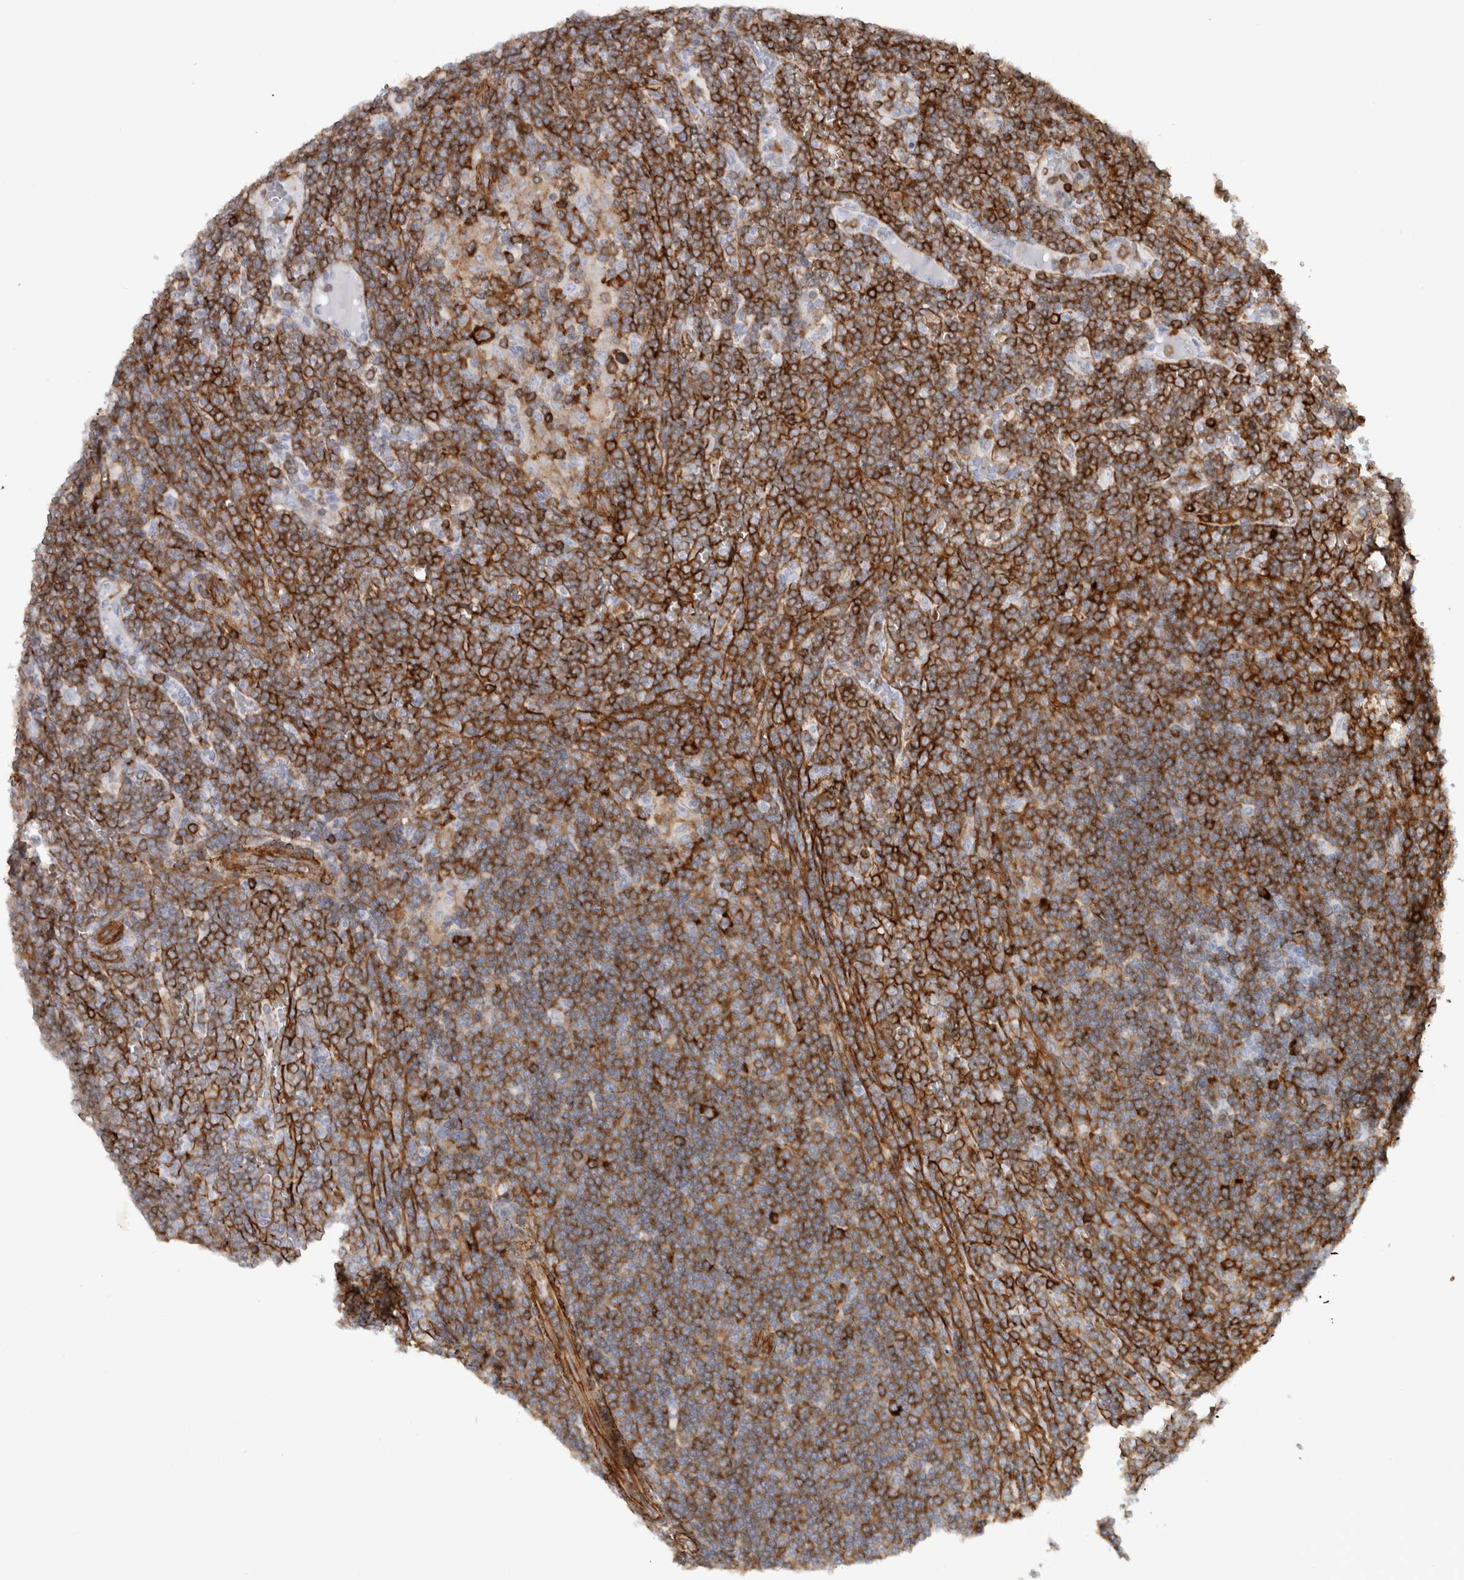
{"staining": {"intensity": "strong", "quantity": ">75%", "location": "cytoplasmic/membranous"}, "tissue": "lymphoma", "cell_type": "Tumor cells", "image_type": "cancer", "snomed": [{"axis": "morphology", "description": "Malignant lymphoma, non-Hodgkin's type, Low grade"}, {"axis": "topography", "description": "Spleen"}], "caption": "Protein expression analysis of low-grade malignant lymphoma, non-Hodgkin's type demonstrates strong cytoplasmic/membranous positivity in about >75% of tumor cells.", "gene": "AHNAK", "patient": {"sex": "female", "age": 19}}